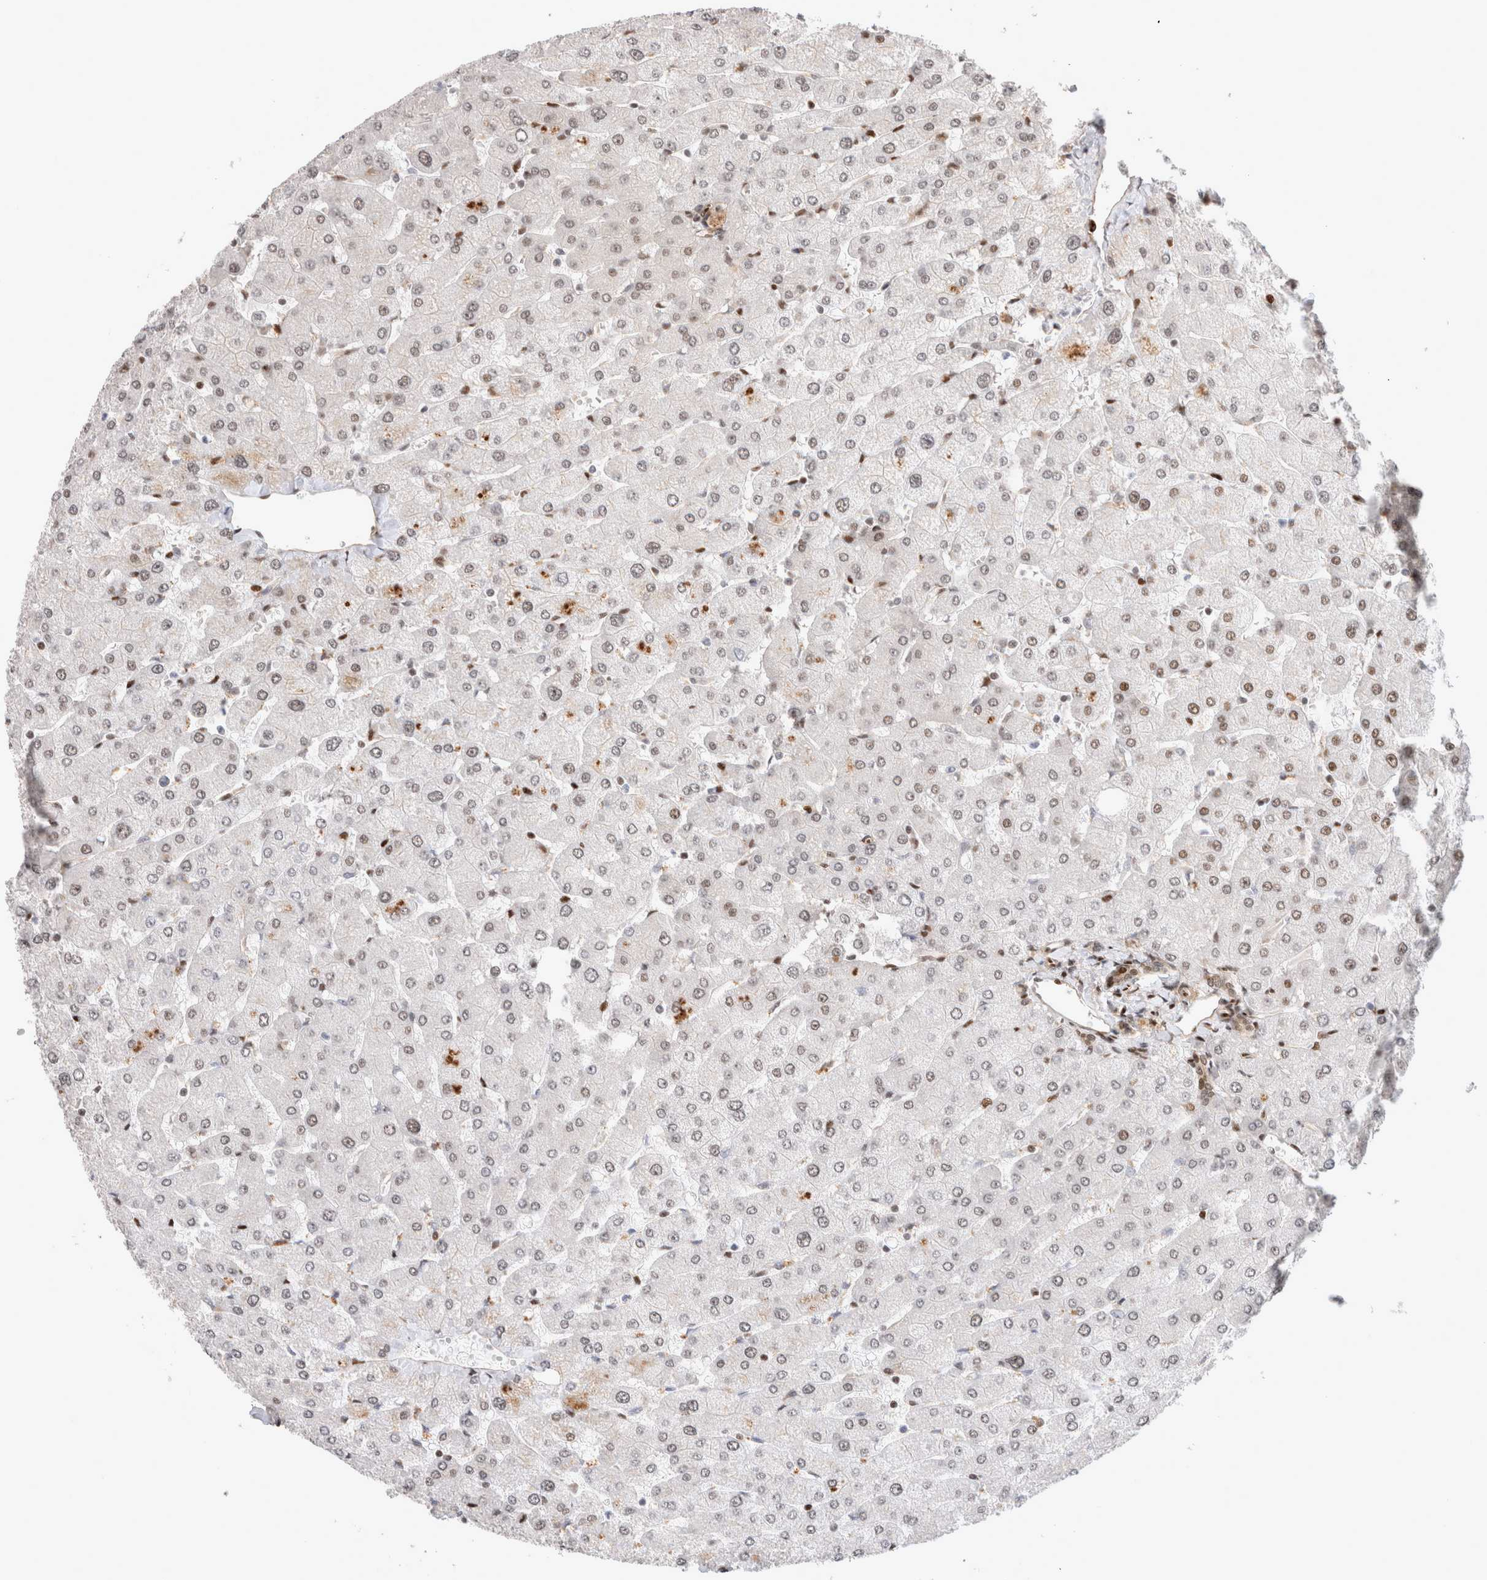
{"staining": {"intensity": "moderate", "quantity": ">75%", "location": "nuclear"}, "tissue": "liver", "cell_type": "Cholangiocytes", "image_type": "normal", "snomed": [{"axis": "morphology", "description": "Normal tissue, NOS"}, {"axis": "topography", "description": "Liver"}], "caption": "This is a histology image of immunohistochemistry (IHC) staining of unremarkable liver, which shows moderate staining in the nuclear of cholangiocytes.", "gene": "TCF4", "patient": {"sex": "male", "age": 55}}